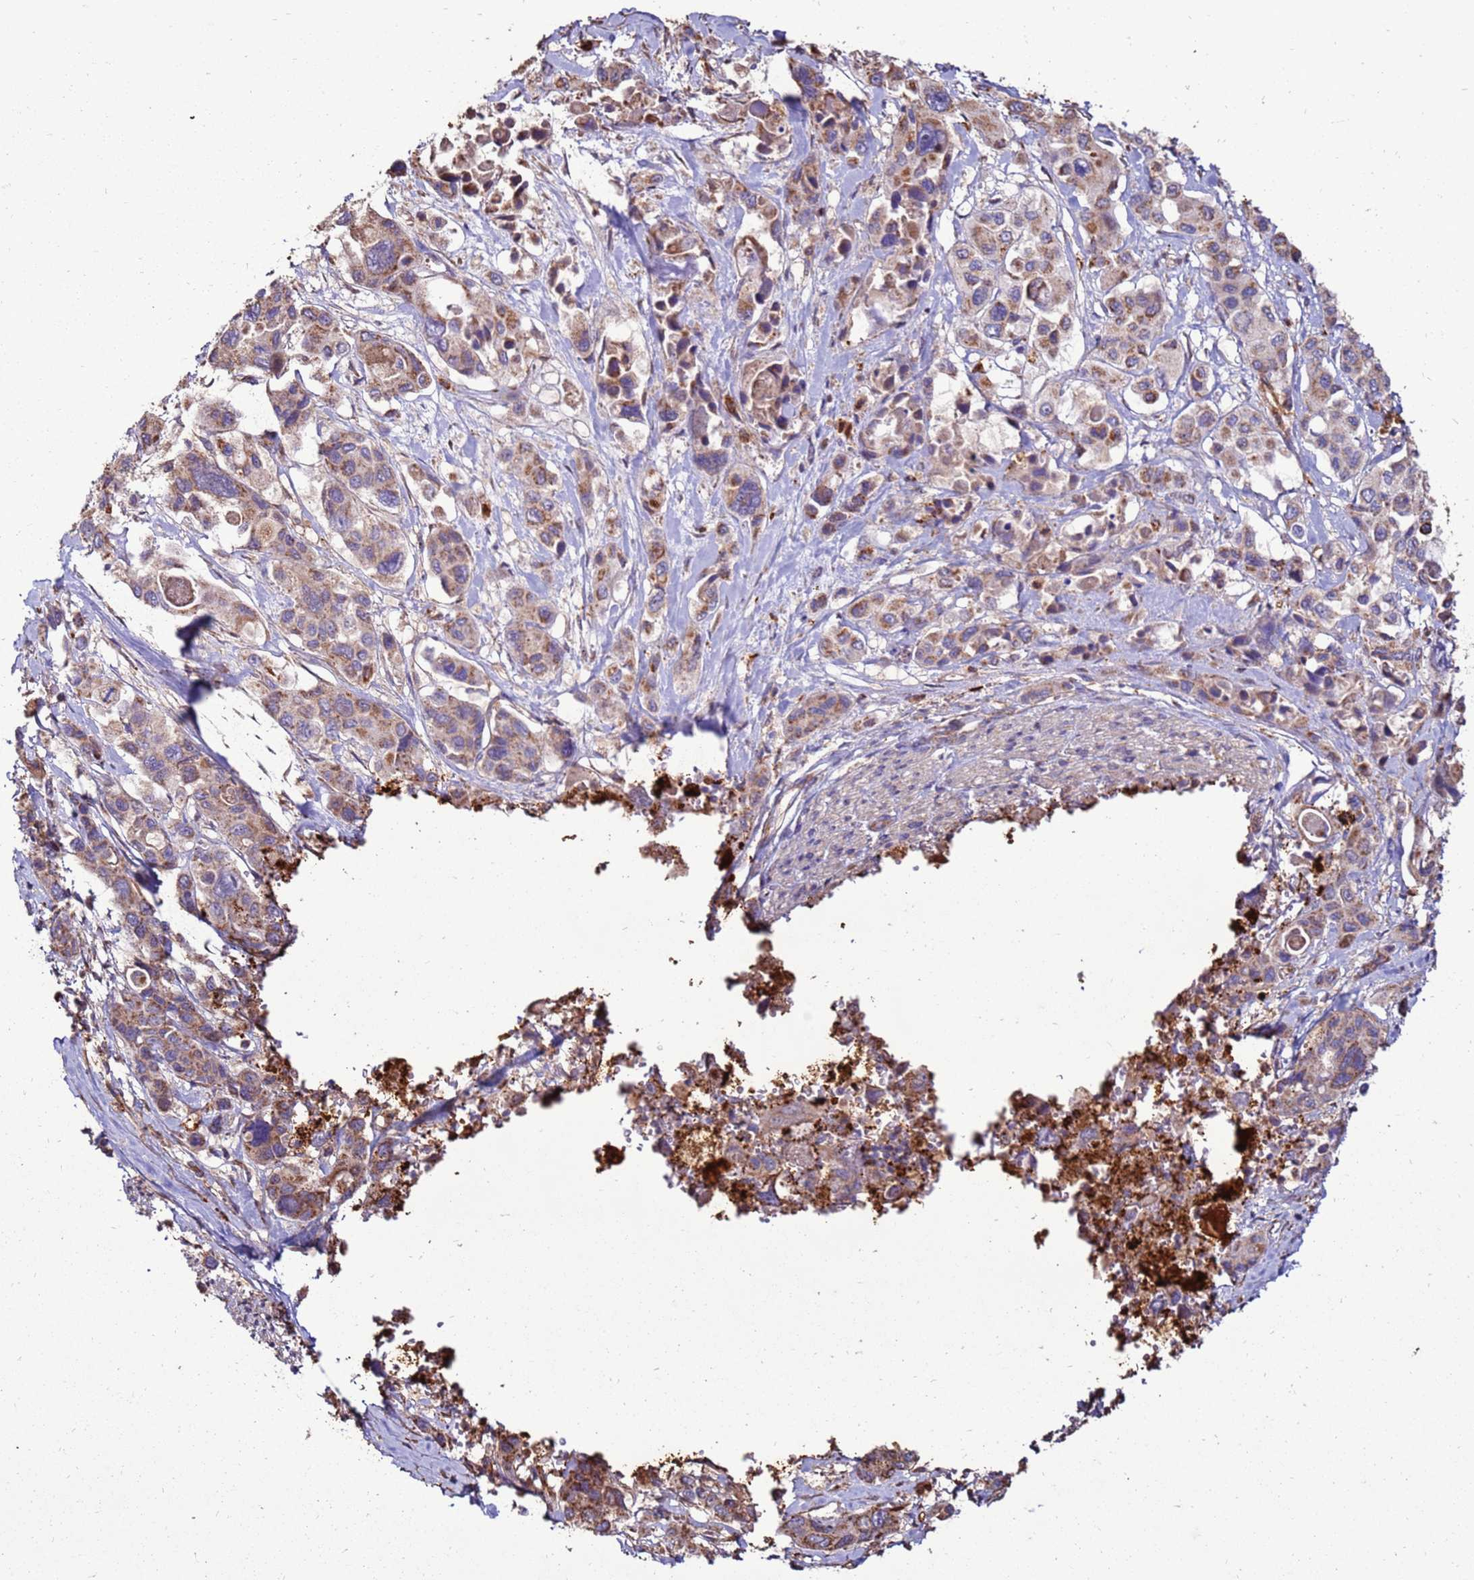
{"staining": {"intensity": "moderate", "quantity": "25%-75%", "location": "cytoplasmic/membranous"}, "tissue": "pancreatic cancer", "cell_type": "Tumor cells", "image_type": "cancer", "snomed": [{"axis": "morphology", "description": "Adenocarcinoma, NOS"}, {"axis": "topography", "description": "Pancreas"}], "caption": "Immunohistochemistry (IHC) histopathology image of human adenocarcinoma (pancreatic) stained for a protein (brown), which displays medium levels of moderate cytoplasmic/membranous expression in approximately 25%-75% of tumor cells.", "gene": "DDX59", "patient": {"sex": "male", "age": 92}}